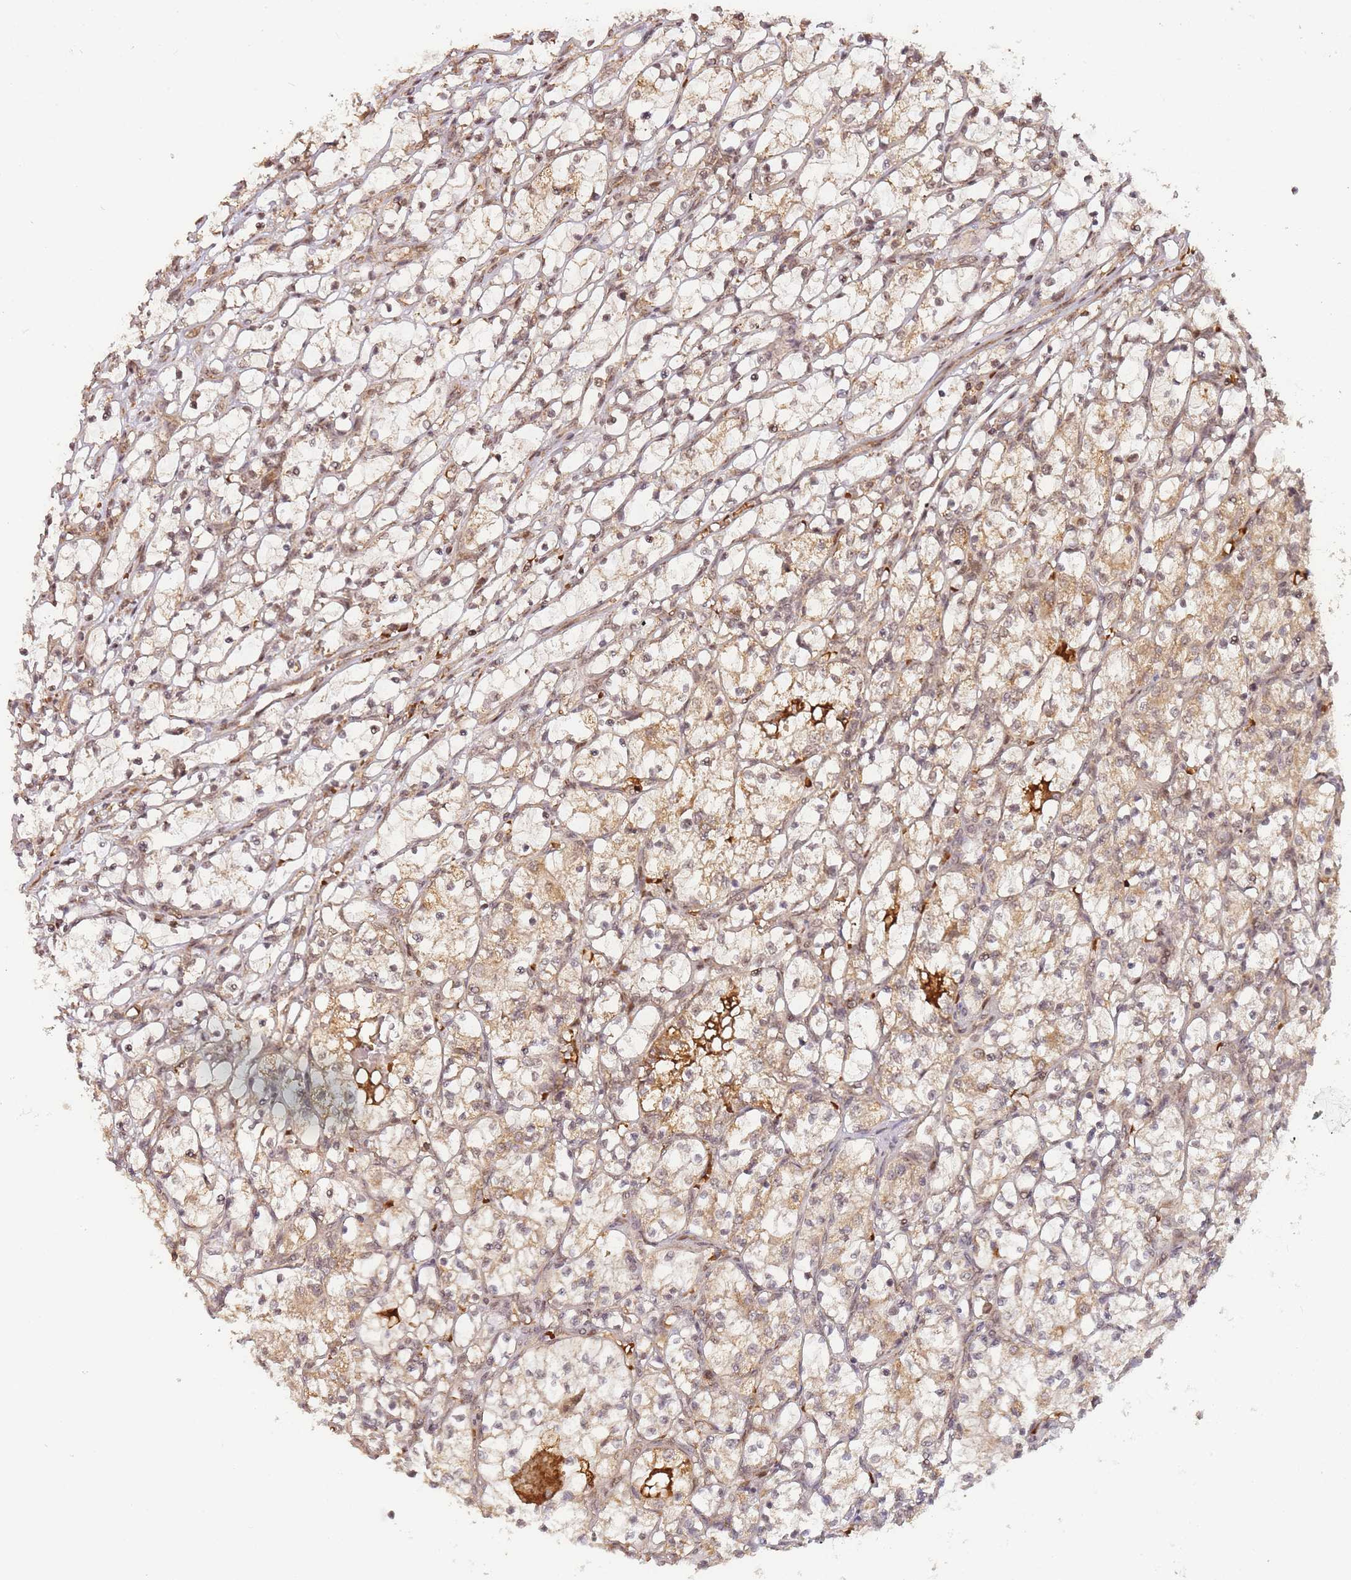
{"staining": {"intensity": "weak", "quantity": ">75%", "location": "cytoplasmic/membranous"}, "tissue": "renal cancer", "cell_type": "Tumor cells", "image_type": "cancer", "snomed": [{"axis": "morphology", "description": "Adenocarcinoma, NOS"}, {"axis": "topography", "description": "Kidney"}], "caption": "Brown immunohistochemical staining in renal adenocarcinoma demonstrates weak cytoplasmic/membranous positivity in approximately >75% of tumor cells.", "gene": "ZNF497", "patient": {"sex": "female", "age": 69}}